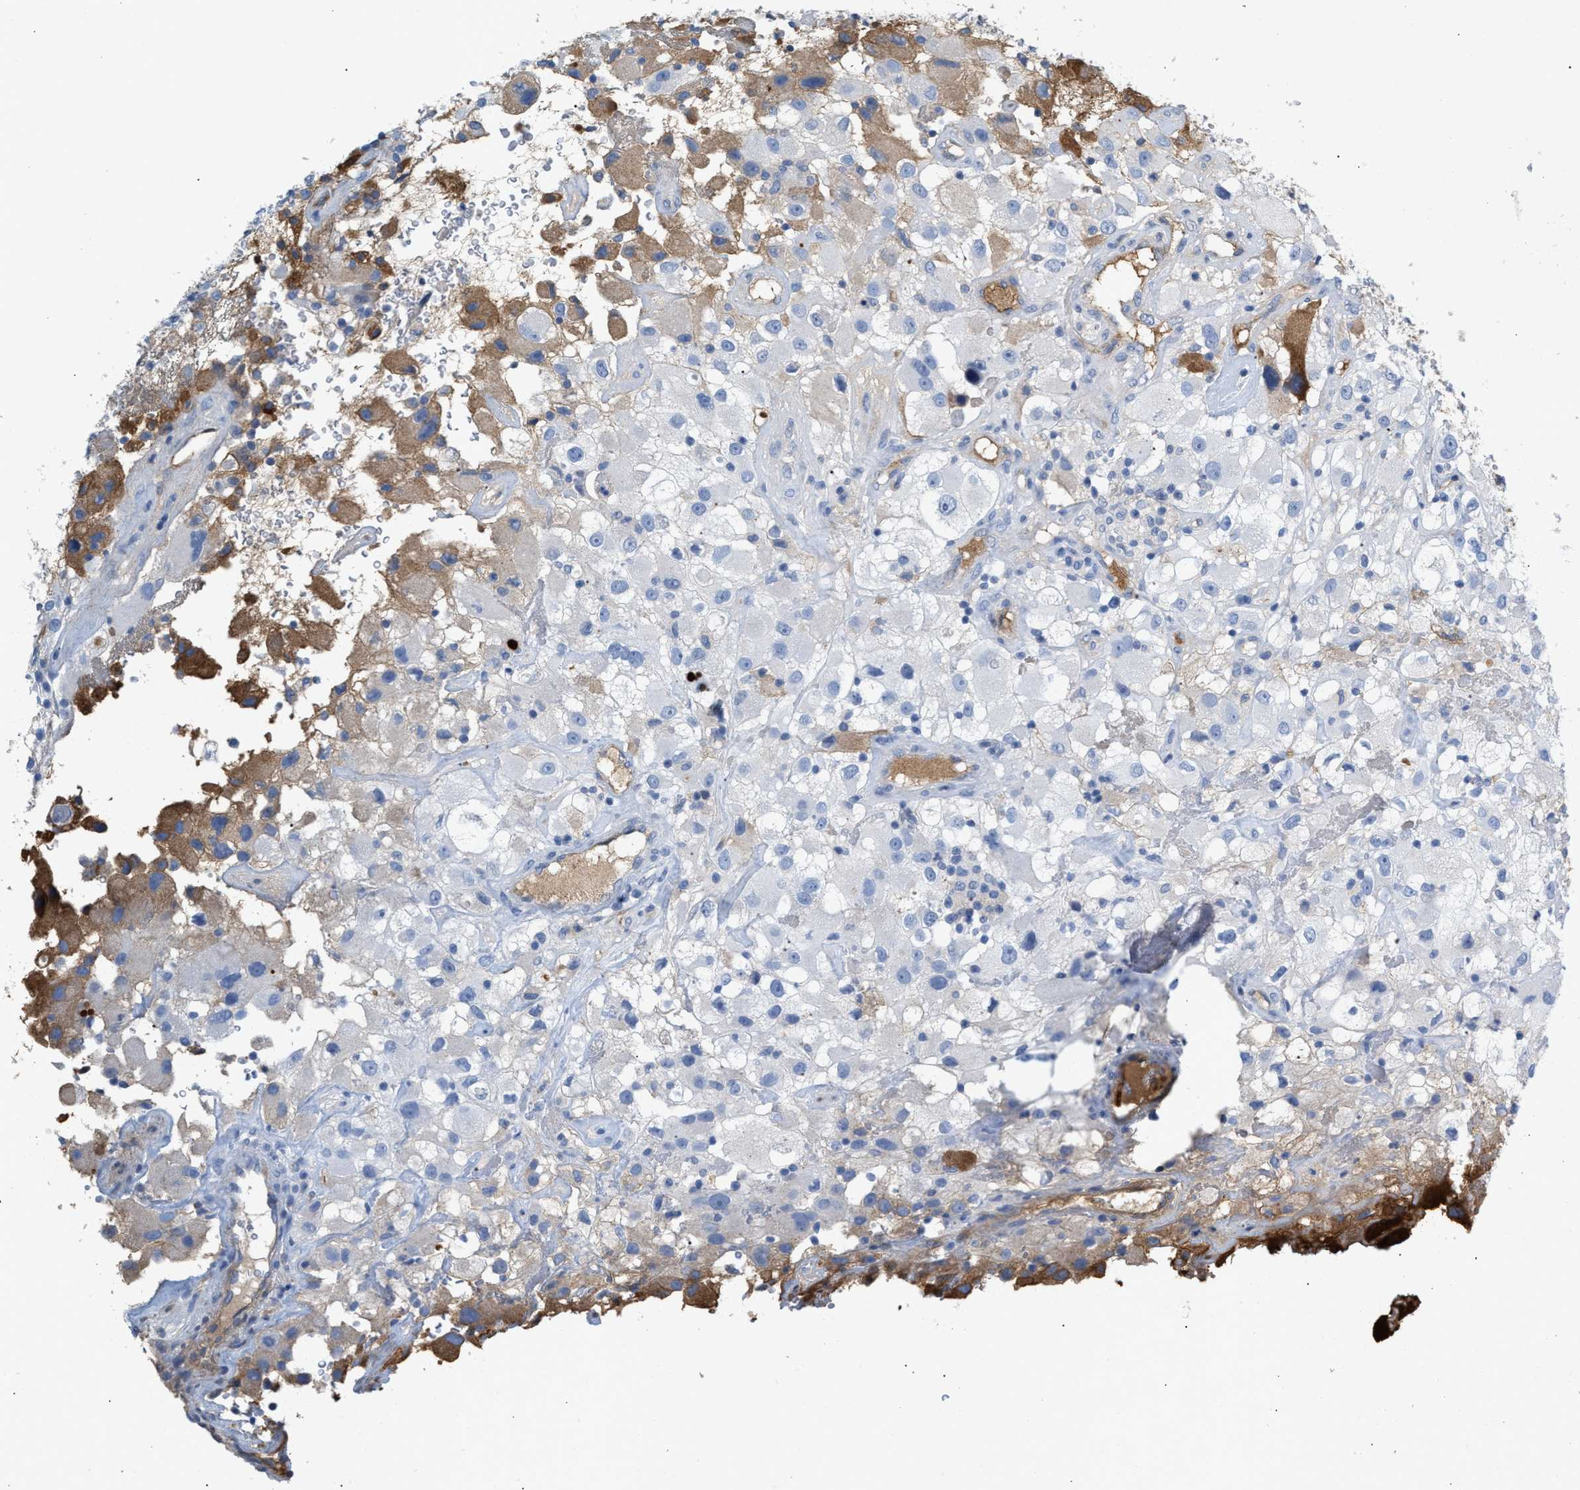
{"staining": {"intensity": "moderate", "quantity": "<25%", "location": "cytoplasmic/membranous"}, "tissue": "renal cancer", "cell_type": "Tumor cells", "image_type": "cancer", "snomed": [{"axis": "morphology", "description": "Adenocarcinoma, NOS"}, {"axis": "topography", "description": "Kidney"}], "caption": "About <25% of tumor cells in renal adenocarcinoma show moderate cytoplasmic/membranous protein staining as visualized by brown immunohistochemical staining.", "gene": "APOH", "patient": {"sex": "female", "age": 52}}